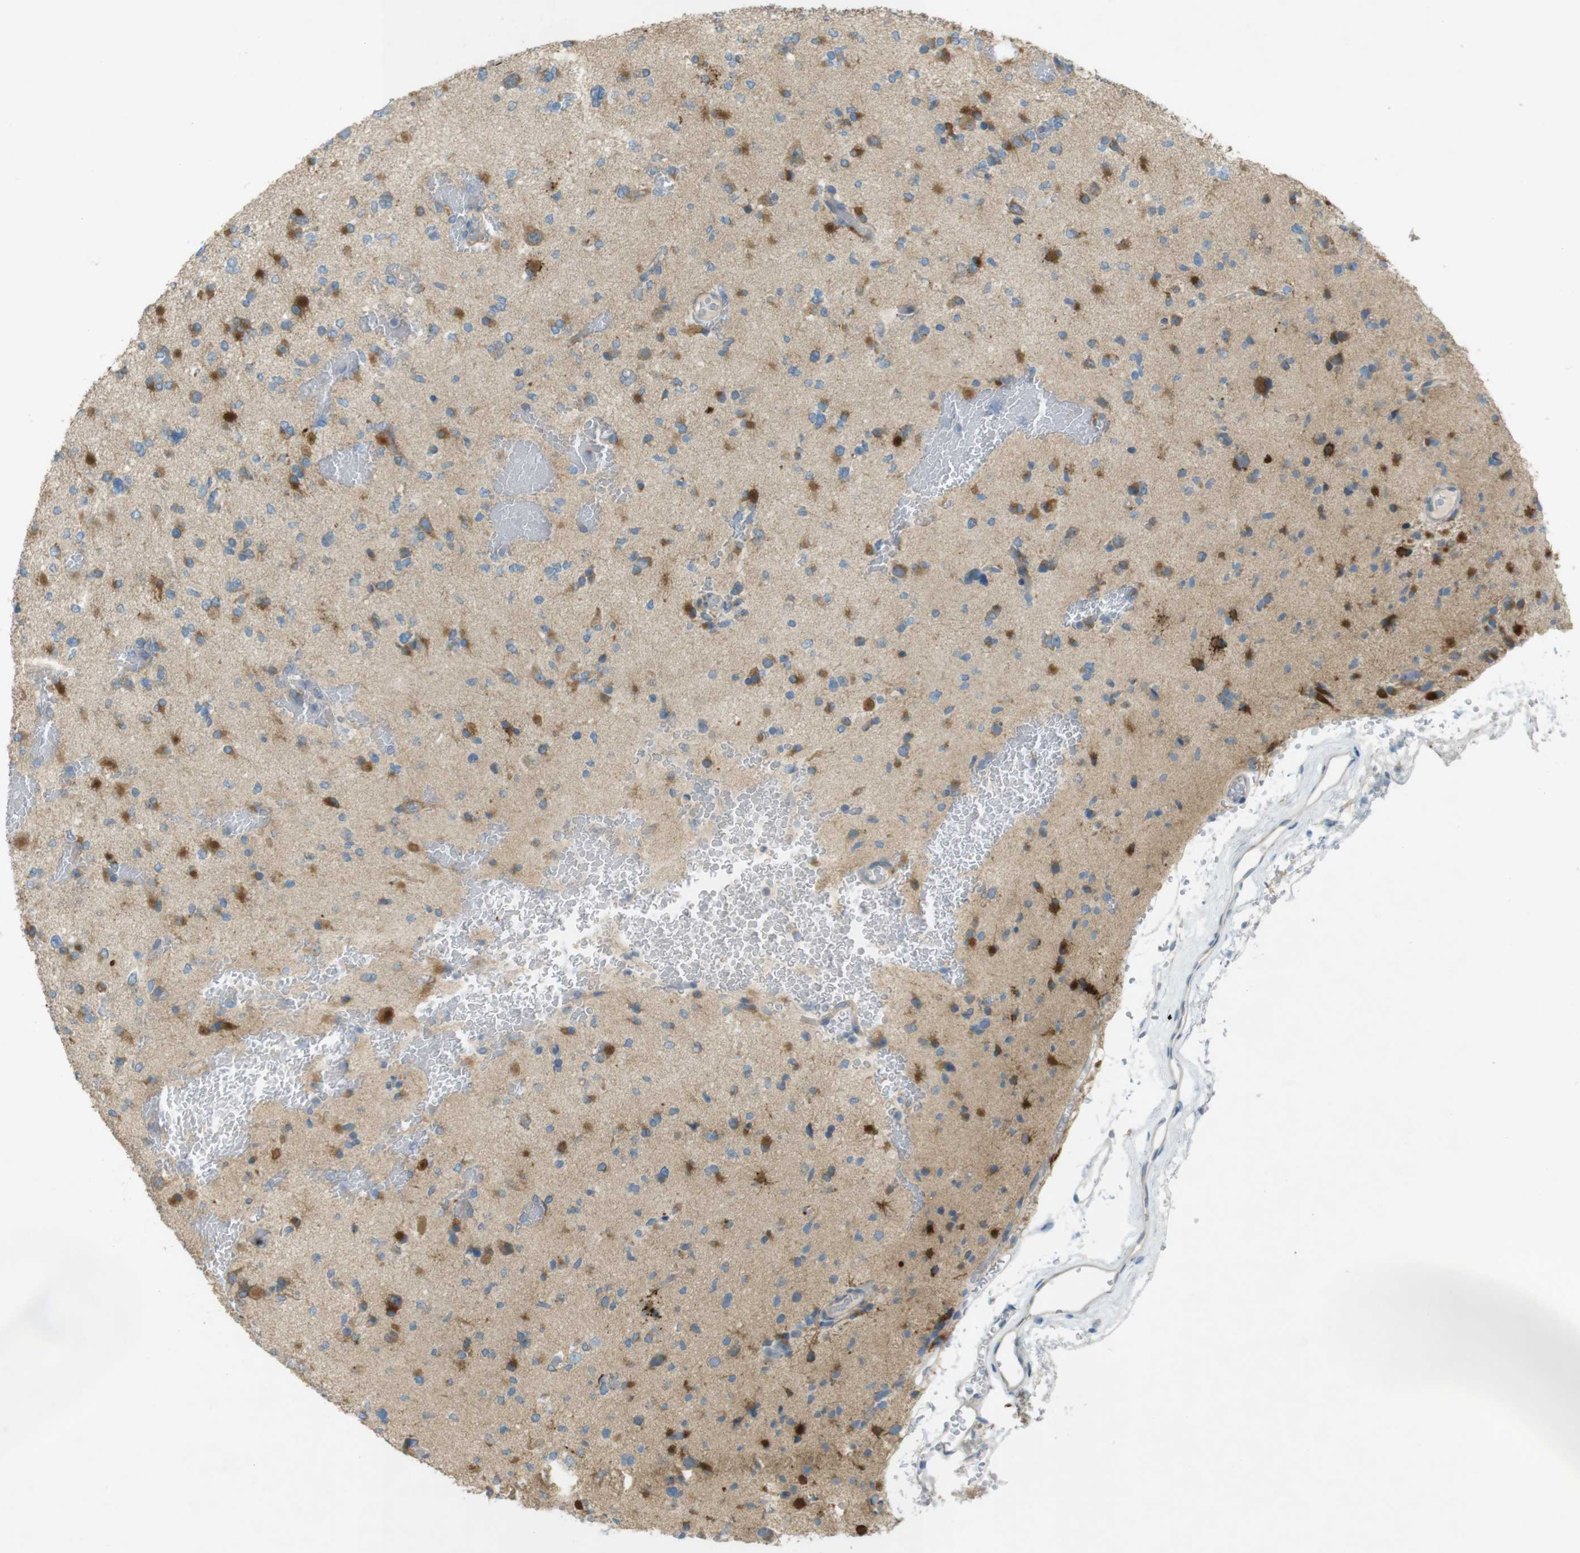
{"staining": {"intensity": "moderate", "quantity": ">75%", "location": "cytoplasmic/membranous"}, "tissue": "glioma", "cell_type": "Tumor cells", "image_type": "cancer", "snomed": [{"axis": "morphology", "description": "Glioma, malignant, Low grade"}, {"axis": "topography", "description": "Brain"}], "caption": "Human malignant low-grade glioma stained for a protein (brown) exhibits moderate cytoplasmic/membranous positive positivity in approximately >75% of tumor cells.", "gene": "TMEM41B", "patient": {"sex": "female", "age": 22}}